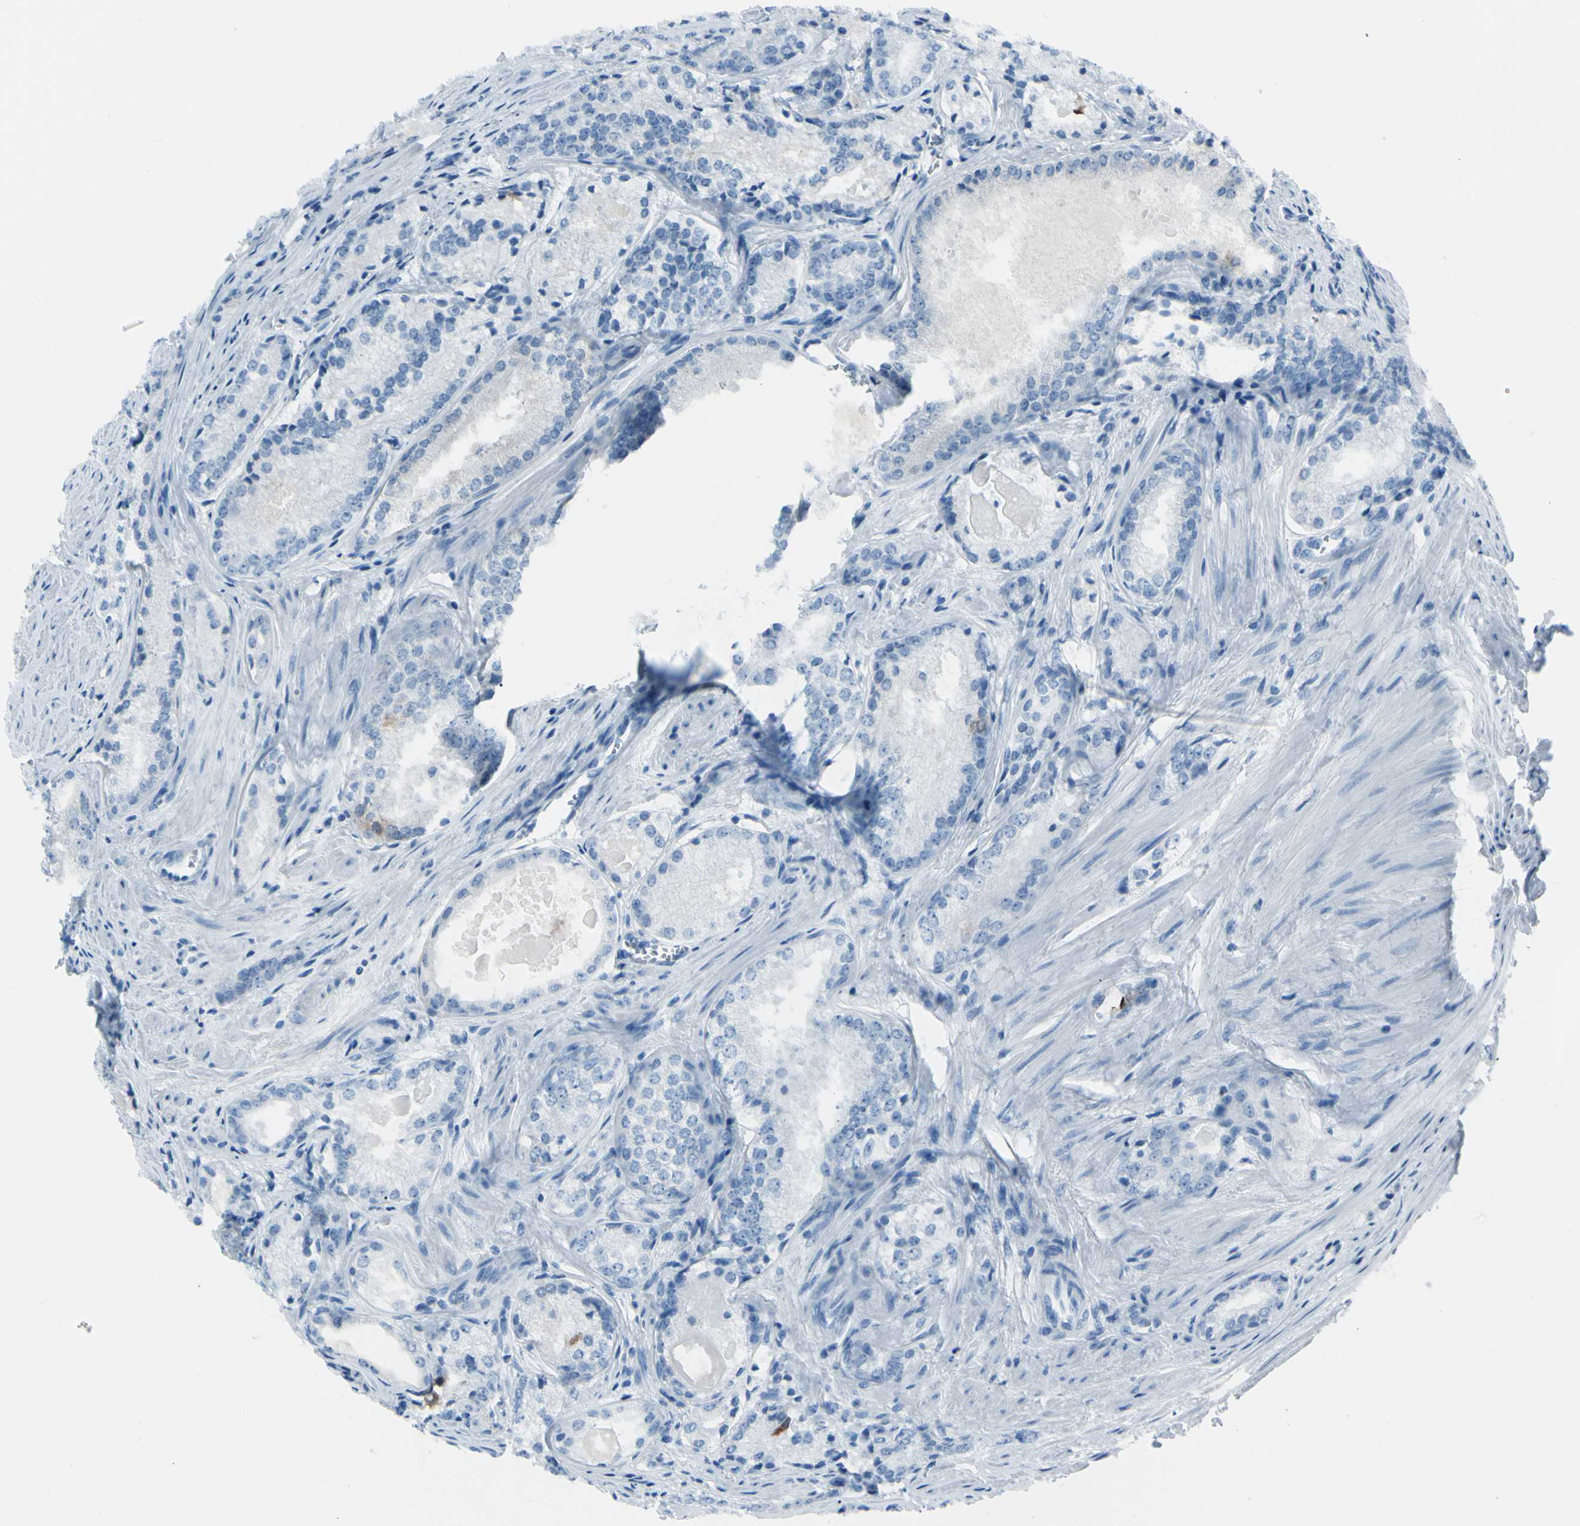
{"staining": {"intensity": "negative", "quantity": "none", "location": "none"}, "tissue": "prostate cancer", "cell_type": "Tumor cells", "image_type": "cancer", "snomed": [{"axis": "morphology", "description": "Adenocarcinoma, Low grade"}, {"axis": "topography", "description": "Prostate"}], "caption": "Tumor cells are negative for protein expression in human prostate cancer.", "gene": "TFPI2", "patient": {"sex": "male", "age": 60}}